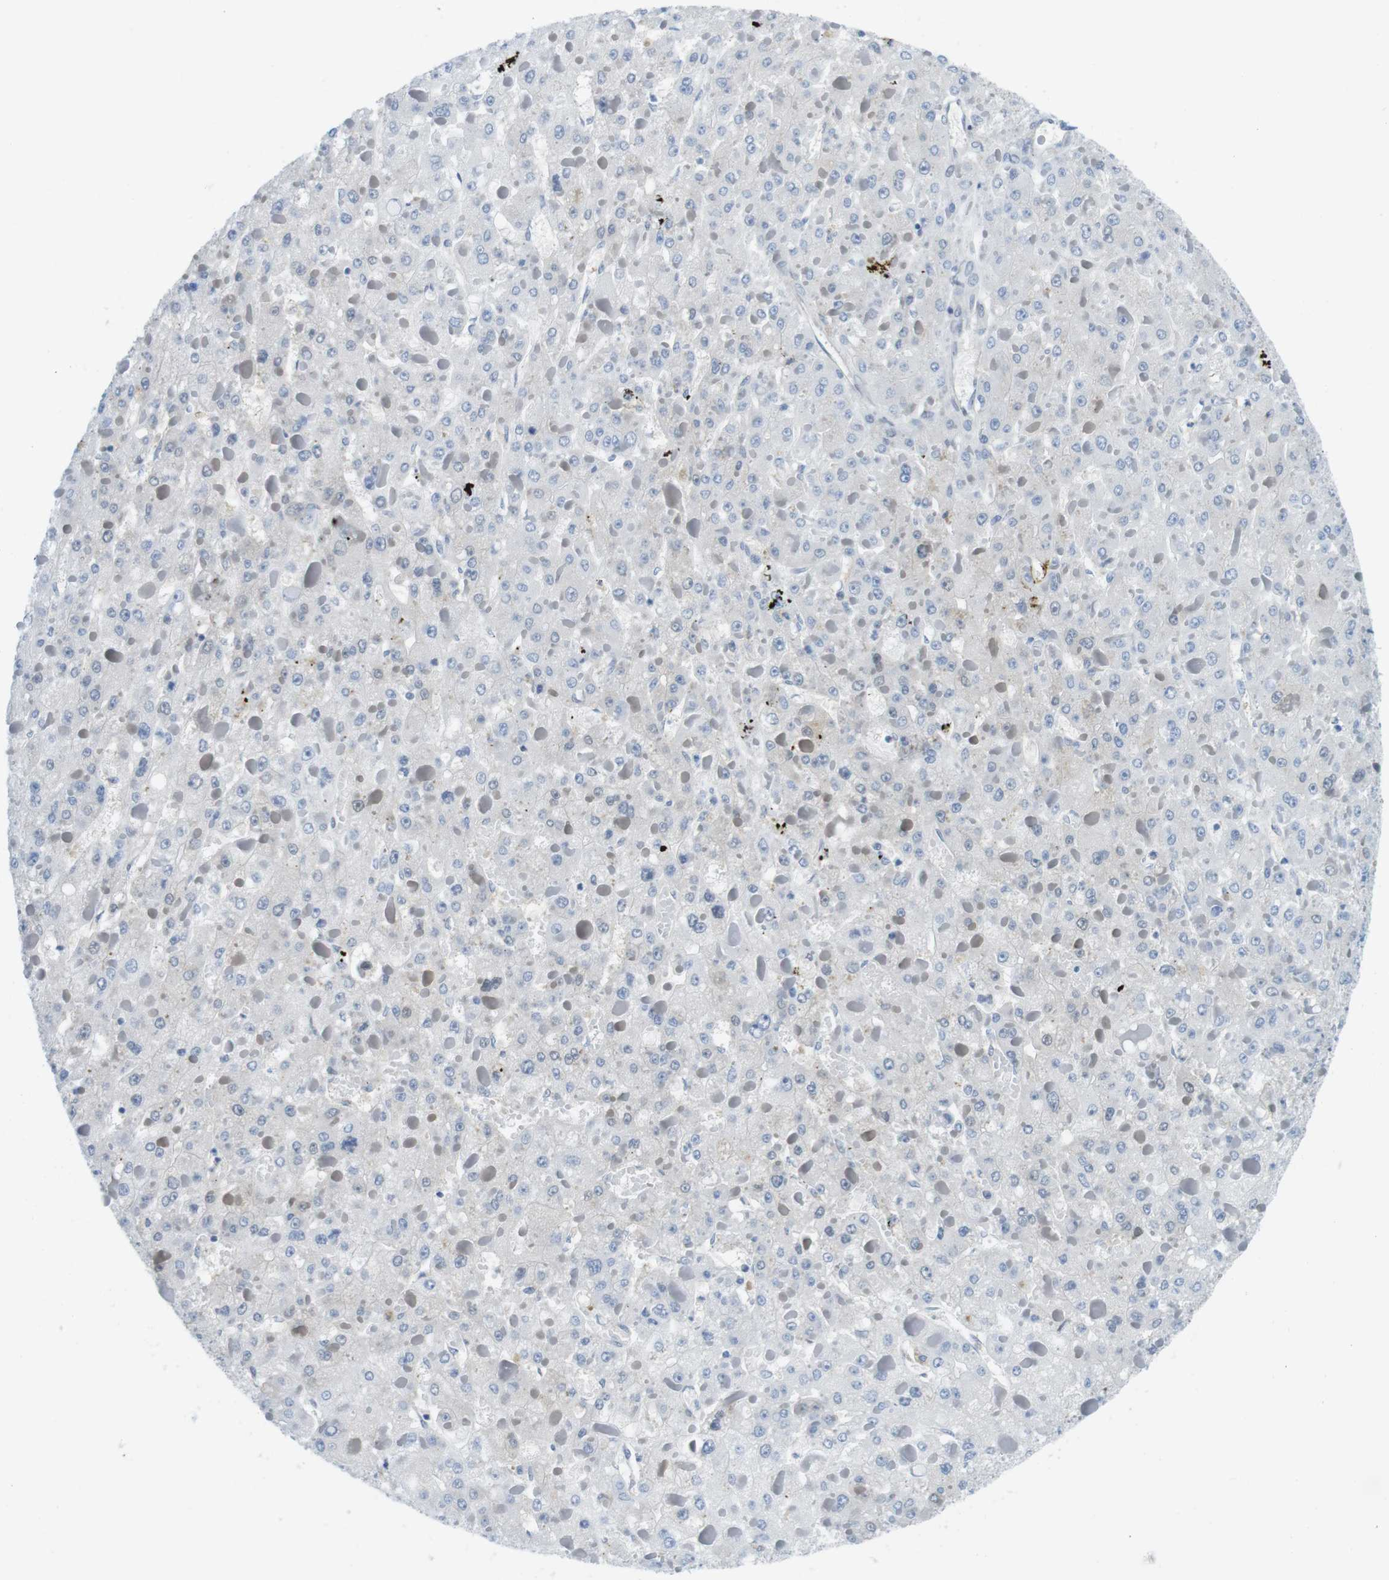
{"staining": {"intensity": "negative", "quantity": "none", "location": "none"}, "tissue": "liver cancer", "cell_type": "Tumor cells", "image_type": "cancer", "snomed": [{"axis": "morphology", "description": "Carcinoma, Hepatocellular, NOS"}, {"axis": "topography", "description": "Liver"}], "caption": "Histopathology image shows no protein staining in tumor cells of hepatocellular carcinoma (liver) tissue.", "gene": "CASP2", "patient": {"sex": "female", "age": 73}}